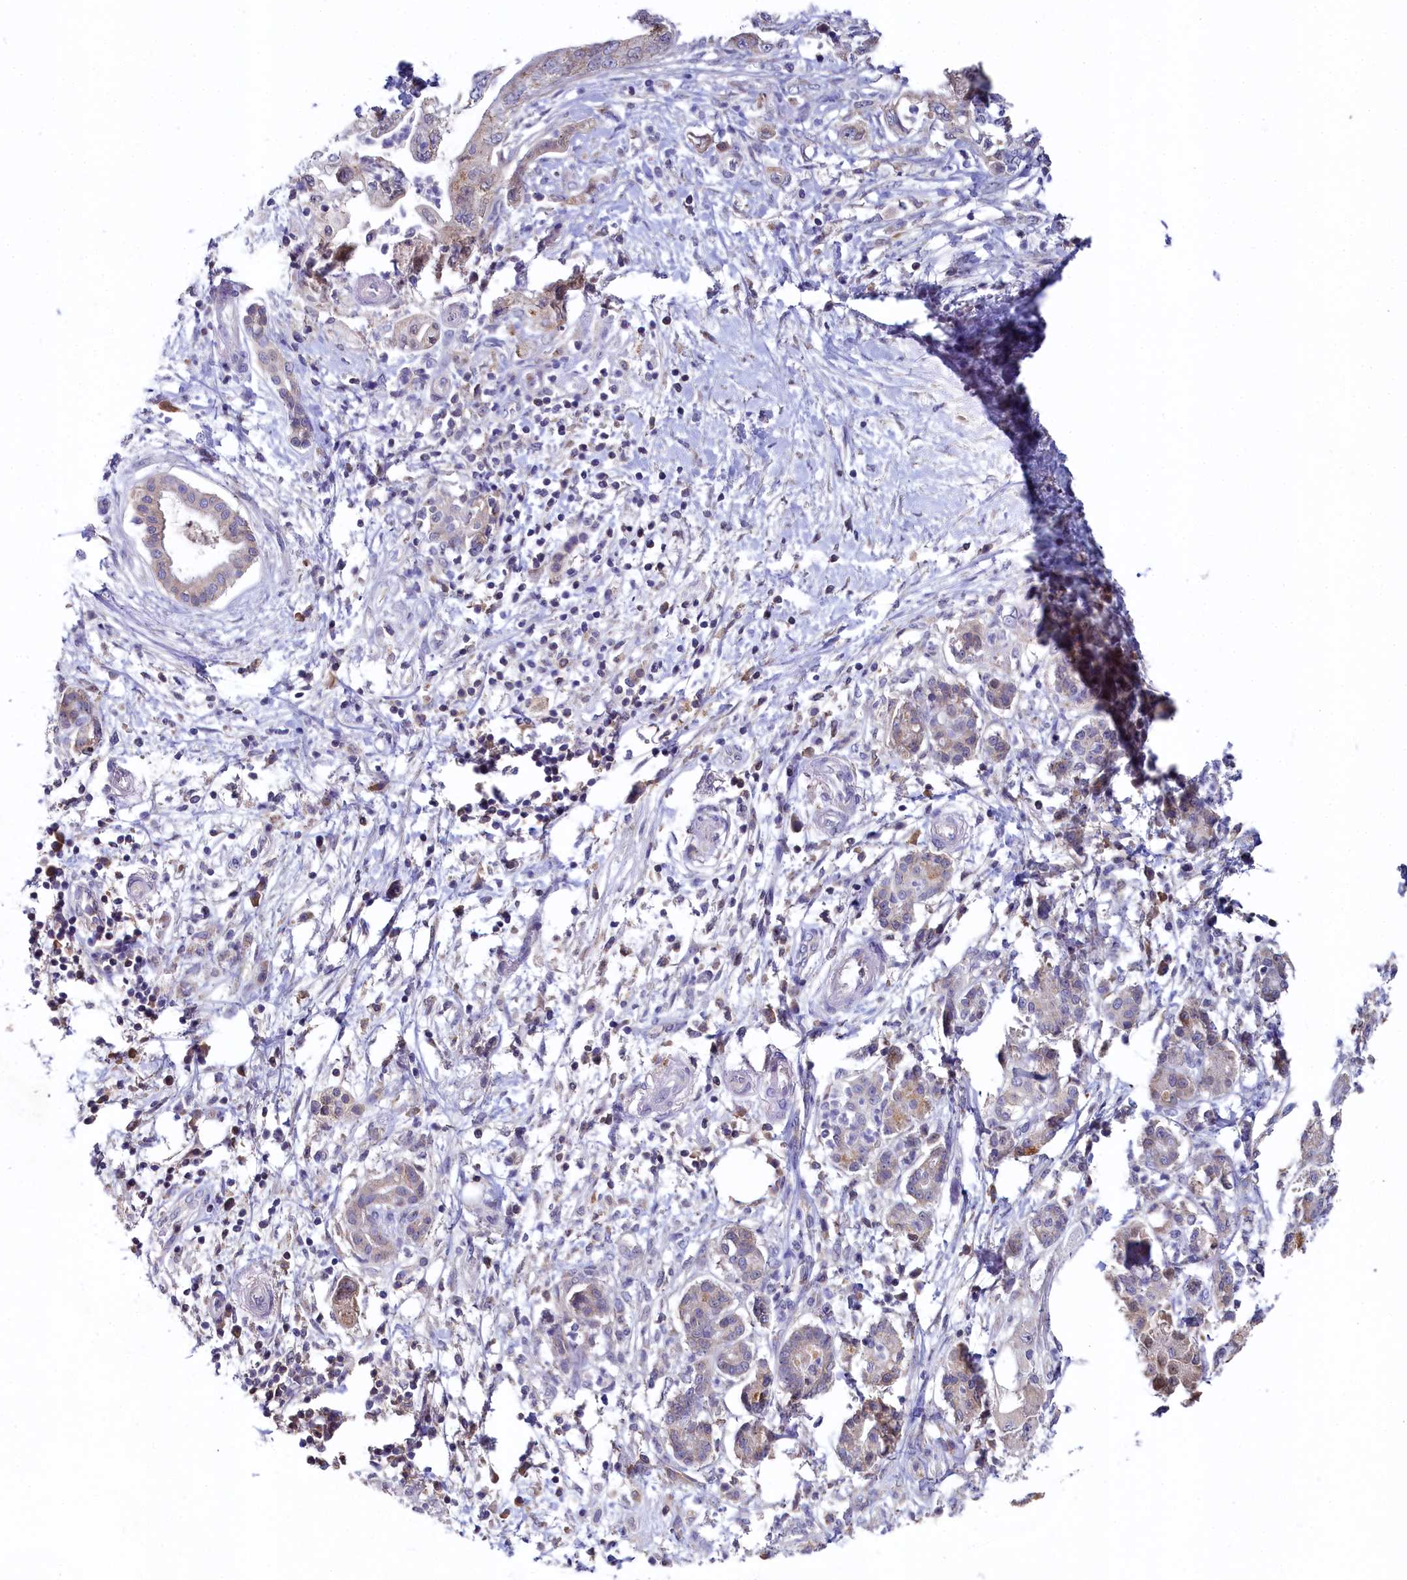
{"staining": {"intensity": "weak", "quantity": "<25%", "location": "cytoplasmic/membranous"}, "tissue": "pancreatic cancer", "cell_type": "Tumor cells", "image_type": "cancer", "snomed": [{"axis": "morphology", "description": "Adenocarcinoma, NOS"}, {"axis": "topography", "description": "Pancreas"}], "caption": "This is an immunohistochemistry (IHC) image of pancreatic adenocarcinoma. There is no expression in tumor cells.", "gene": "SPINK9", "patient": {"sex": "female", "age": 73}}